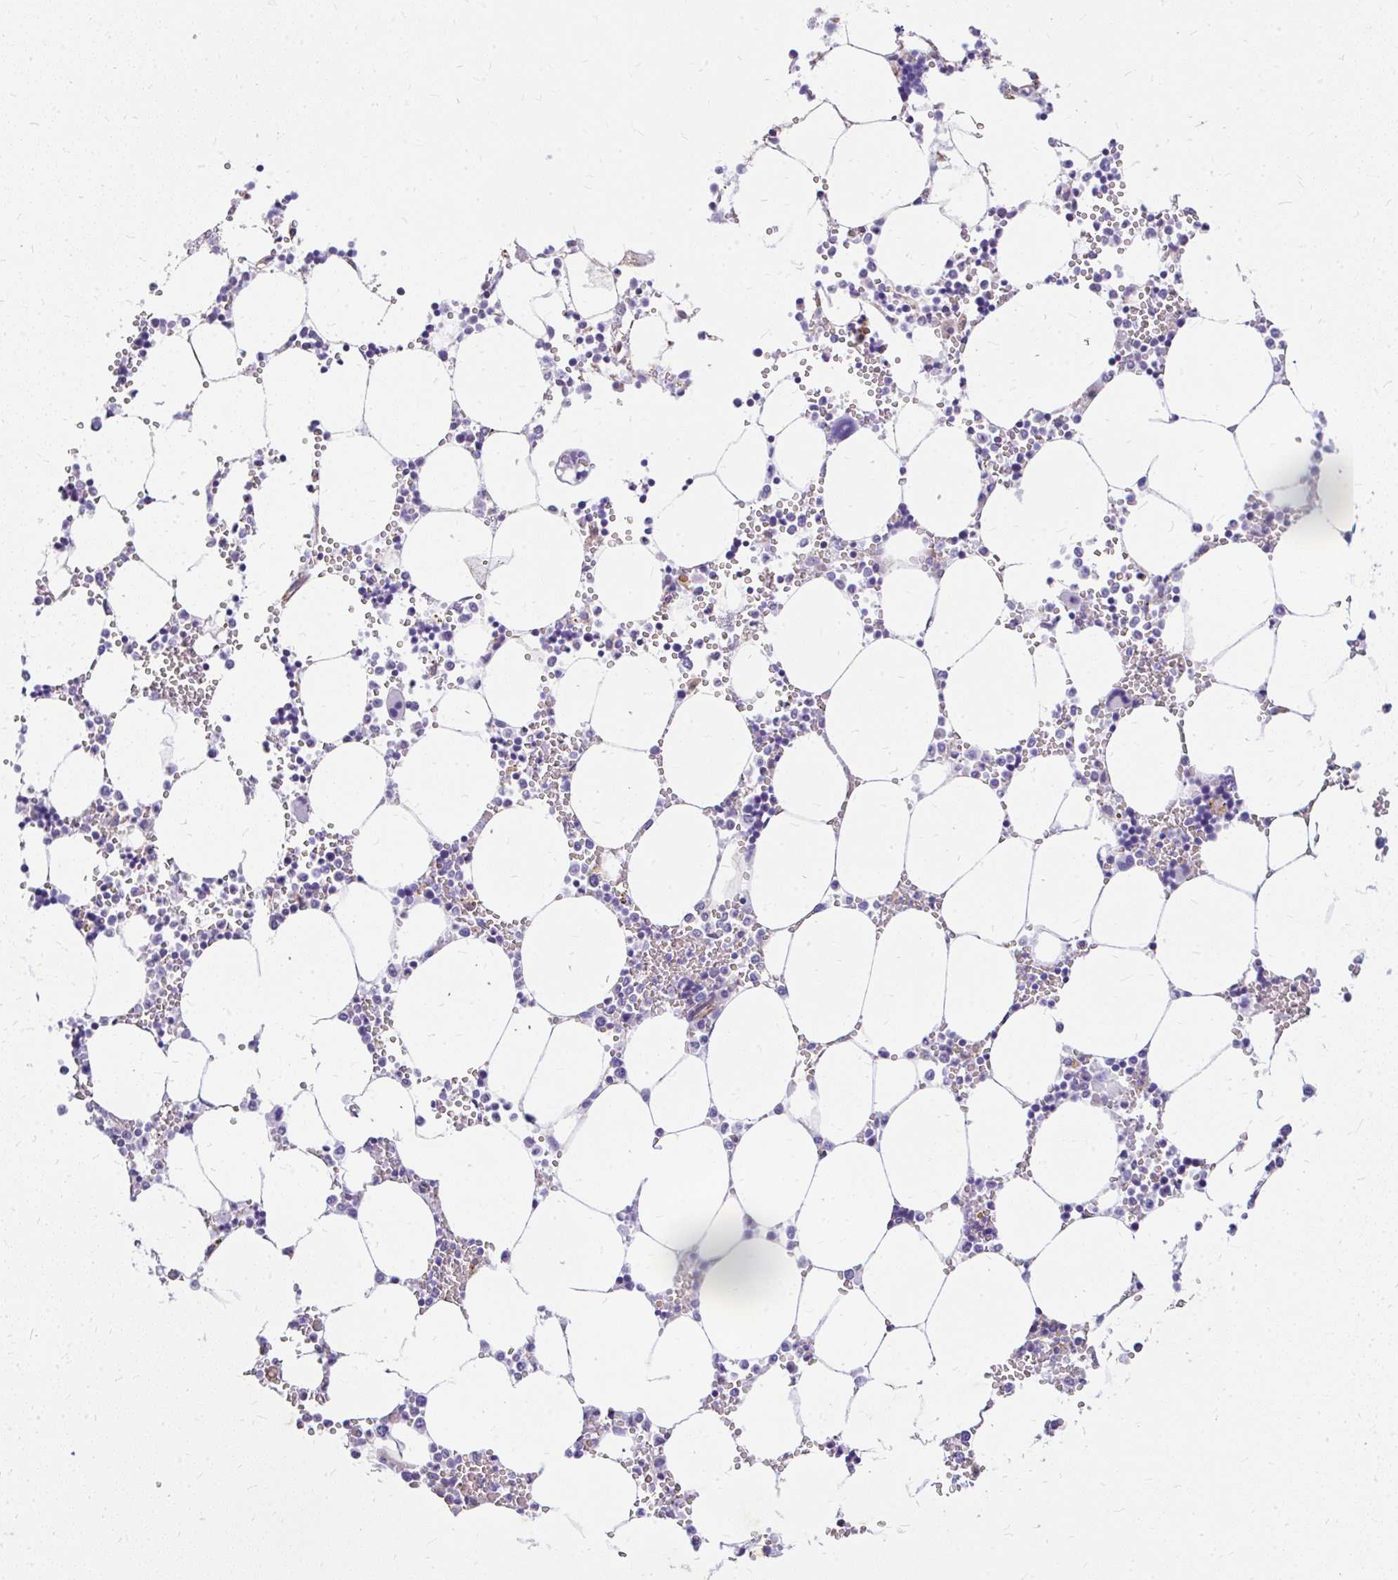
{"staining": {"intensity": "negative", "quantity": "none", "location": "none"}, "tissue": "bone marrow", "cell_type": "Hematopoietic cells", "image_type": "normal", "snomed": [{"axis": "morphology", "description": "Normal tissue, NOS"}, {"axis": "topography", "description": "Bone marrow"}], "caption": "An immunohistochemistry (IHC) histopathology image of unremarkable bone marrow is shown. There is no staining in hematopoietic cells of bone marrow. (Brightfield microscopy of DAB (3,3'-diaminobenzidine) IHC at high magnification).", "gene": "FAM83C", "patient": {"sex": "male", "age": 64}}